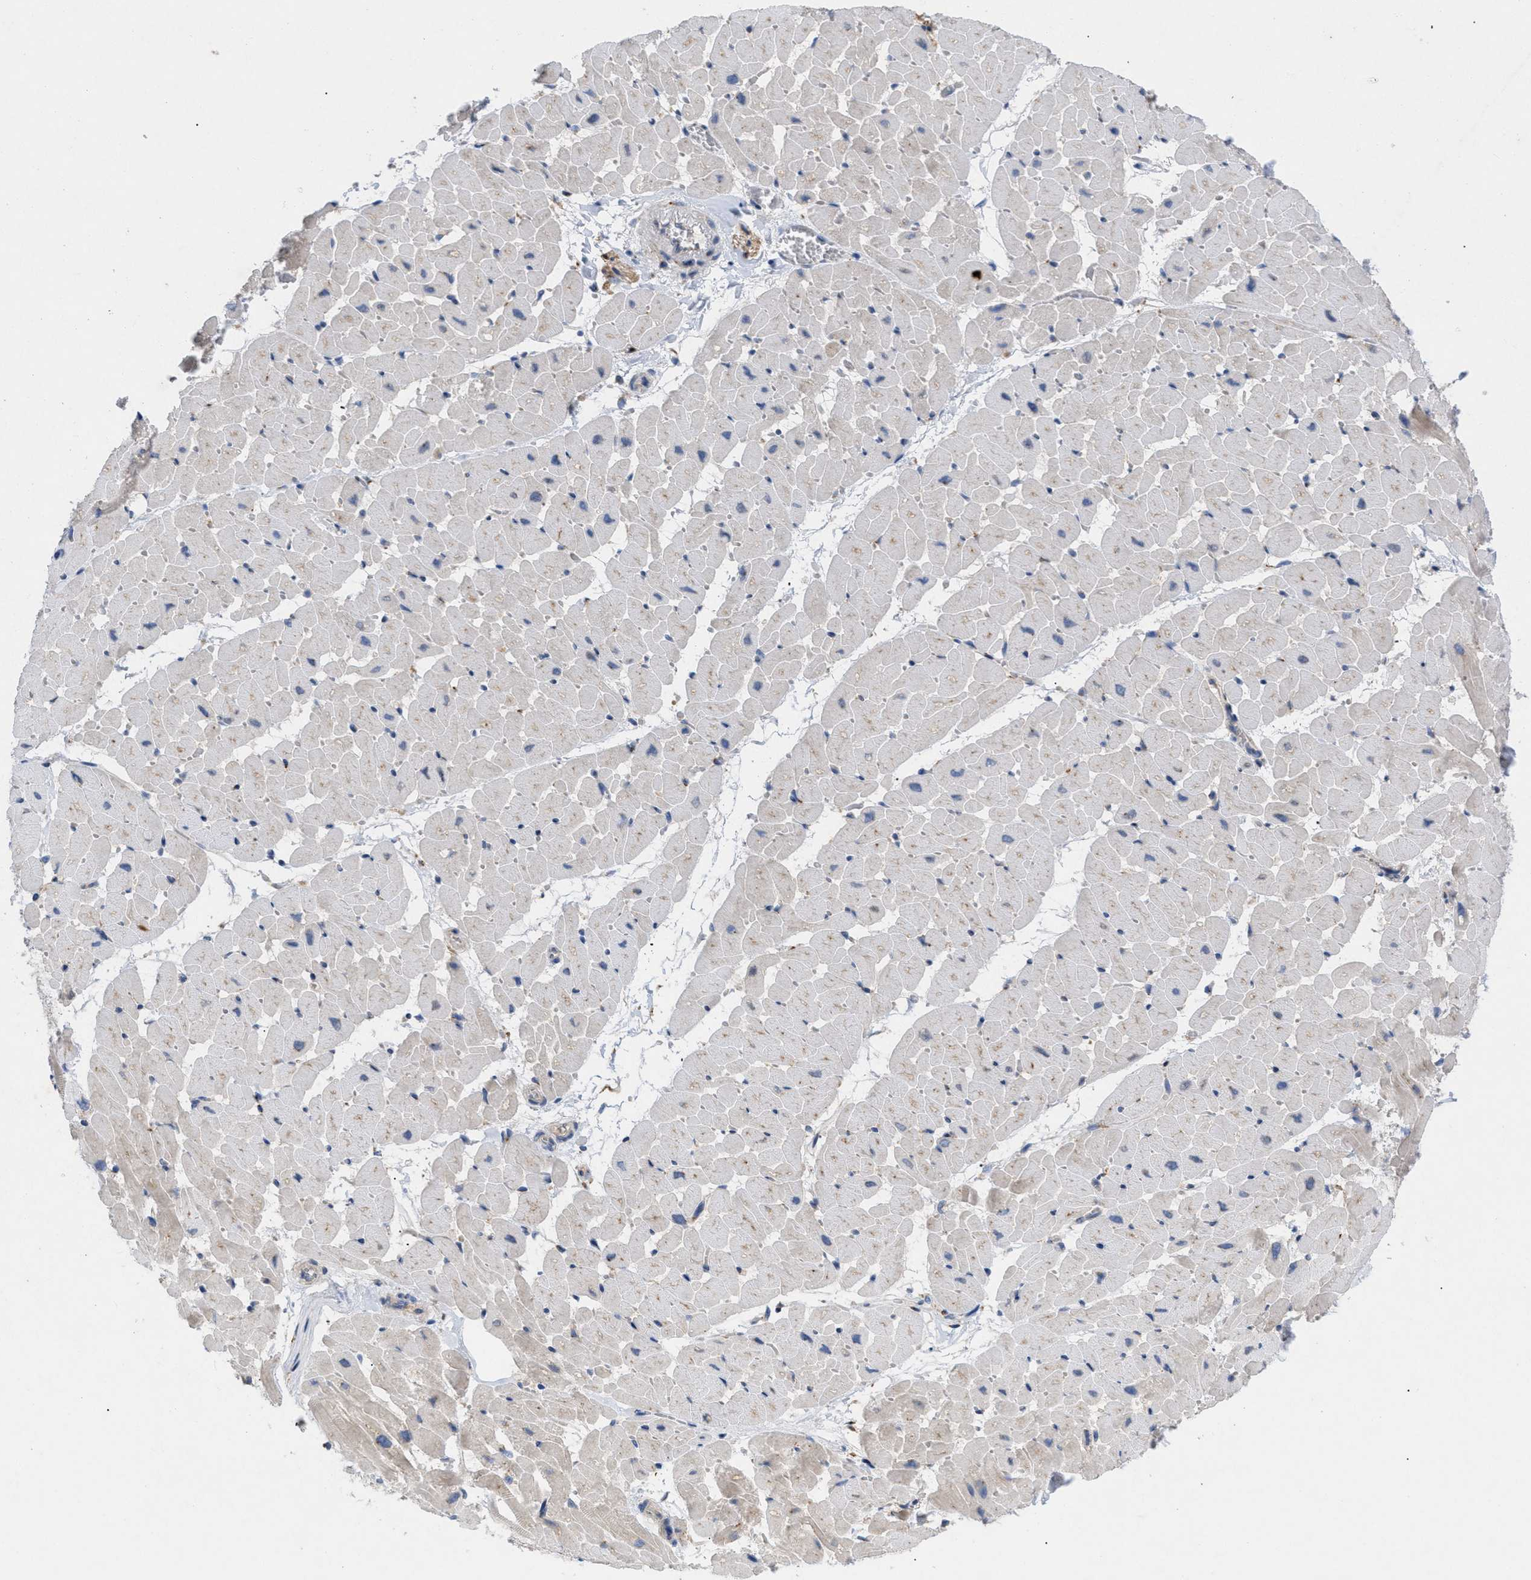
{"staining": {"intensity": "moderate", "quantity": "<25%", "location": "cytoplasmic/membranous"}, "tissue": "heart muscle", "cell_type": "Cardiomyocytes", "image_type": "normal", "snomed": [{"axis": "morphology", "description": "Normal tissue, NOS"}, {"axis": "topography", "description": "Heart"}], "caption": "Protein staining of unremarkable heart muscle displays moderate cytoplasmic/membranous positivity in approximately <25% of cardiomyocytes. The staining was performed using DAB (3,3'-diaminobenzidine), with brown indicating positive protein expression. Nuclei are stained blue with hematoxylin.", "gene": "SLC50A1", "patient": {"sex": "female", "age": 19}}